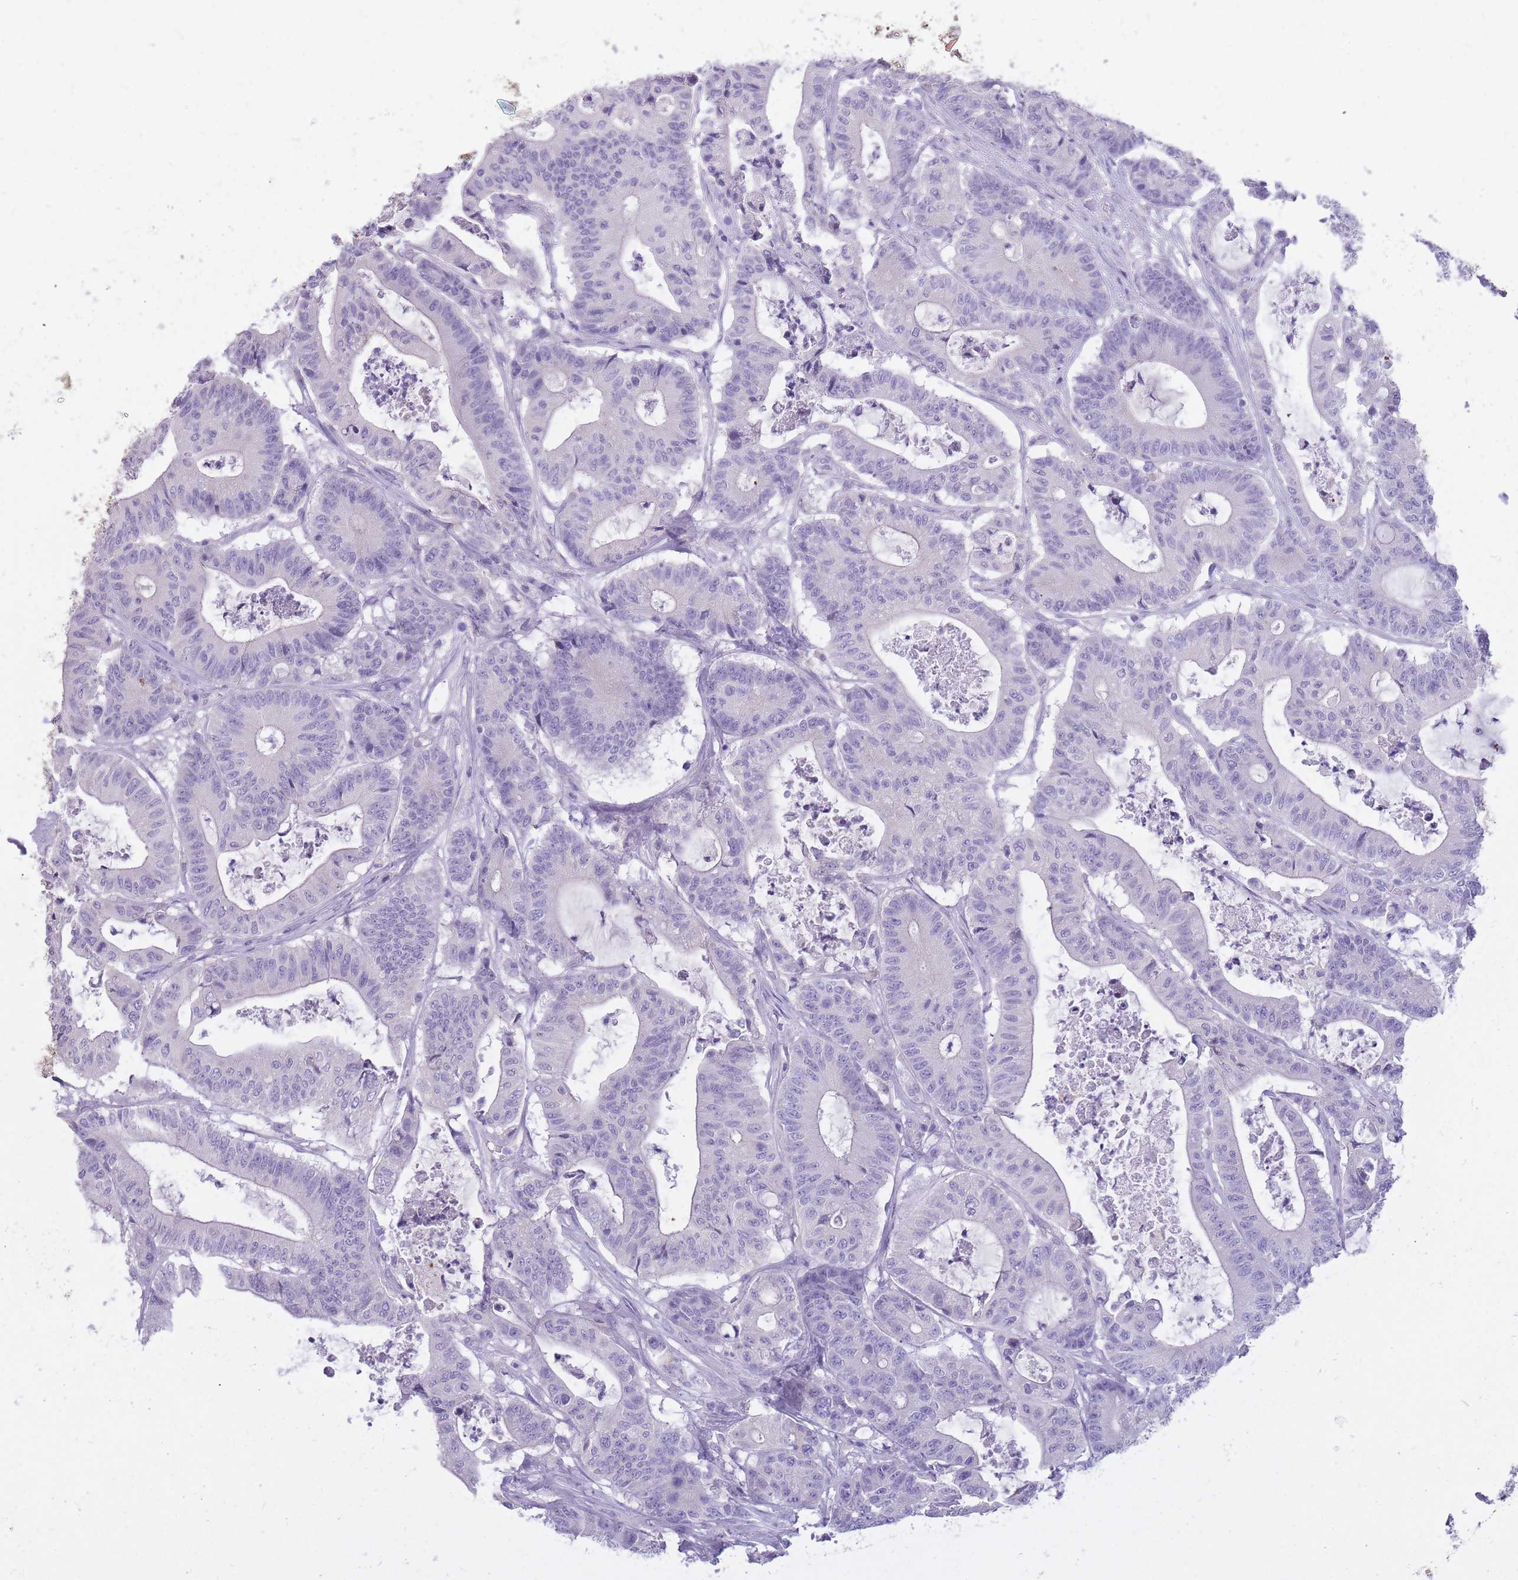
{"staining": {"intensity": "negative", "quantity": "none", "location": "none"}, "tissue": "colorectal cancer", "cell_type": "Tumor cells", "image_type": "cancer", "snomed": [{"axis": "morphology", "description": "Adenocarcinoma, NOS"}, {"axis": "topography", "description": "Colon"}], "caption": "High magnification brightfield microscopy of colorectal cancer (adenocarcinoma) stained with DAB (3,3'-diaminobenzidine) (brown) and counterstained with hematoxylin (blue): tumor cells show no significant staining.", "gene": "RNF170", "patient": {"sex": "female", "age": 84}}